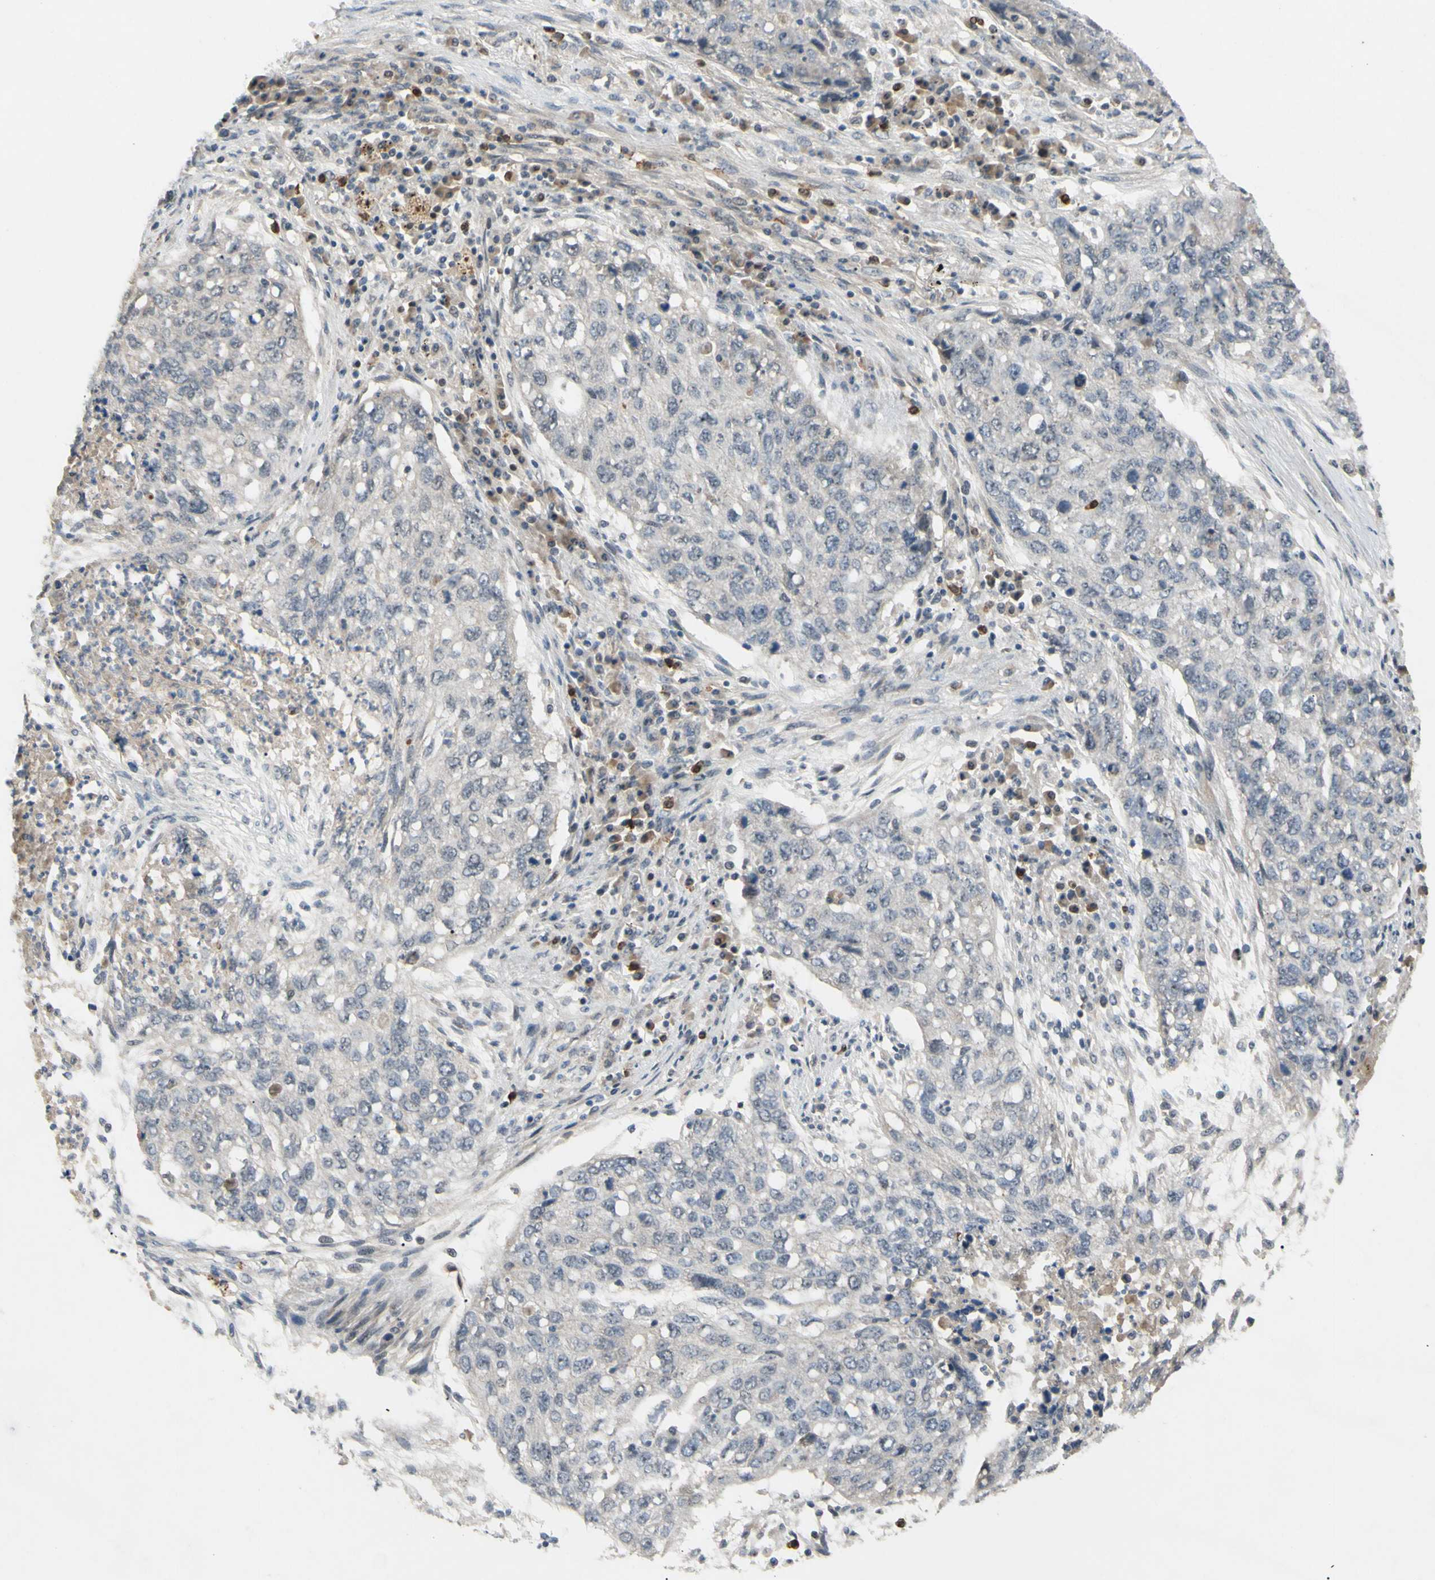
{"staining": {"intensity": "negative", "quantity": "none", "location": "none"}, "tissue": "lung cancer", "cell_type": "Tumor cells", "image_type": "cancer", "snomed": [{"axis": "morphology", "description": "Squamous cell carcinoma, NOS"}, {"axis": "topography", "description": "Lung"}], "caption": "IHC of human lung cancer displays no expression in tumor cells.", "gene": "ALK", "patient": {"sex": "female", "age": 63}}